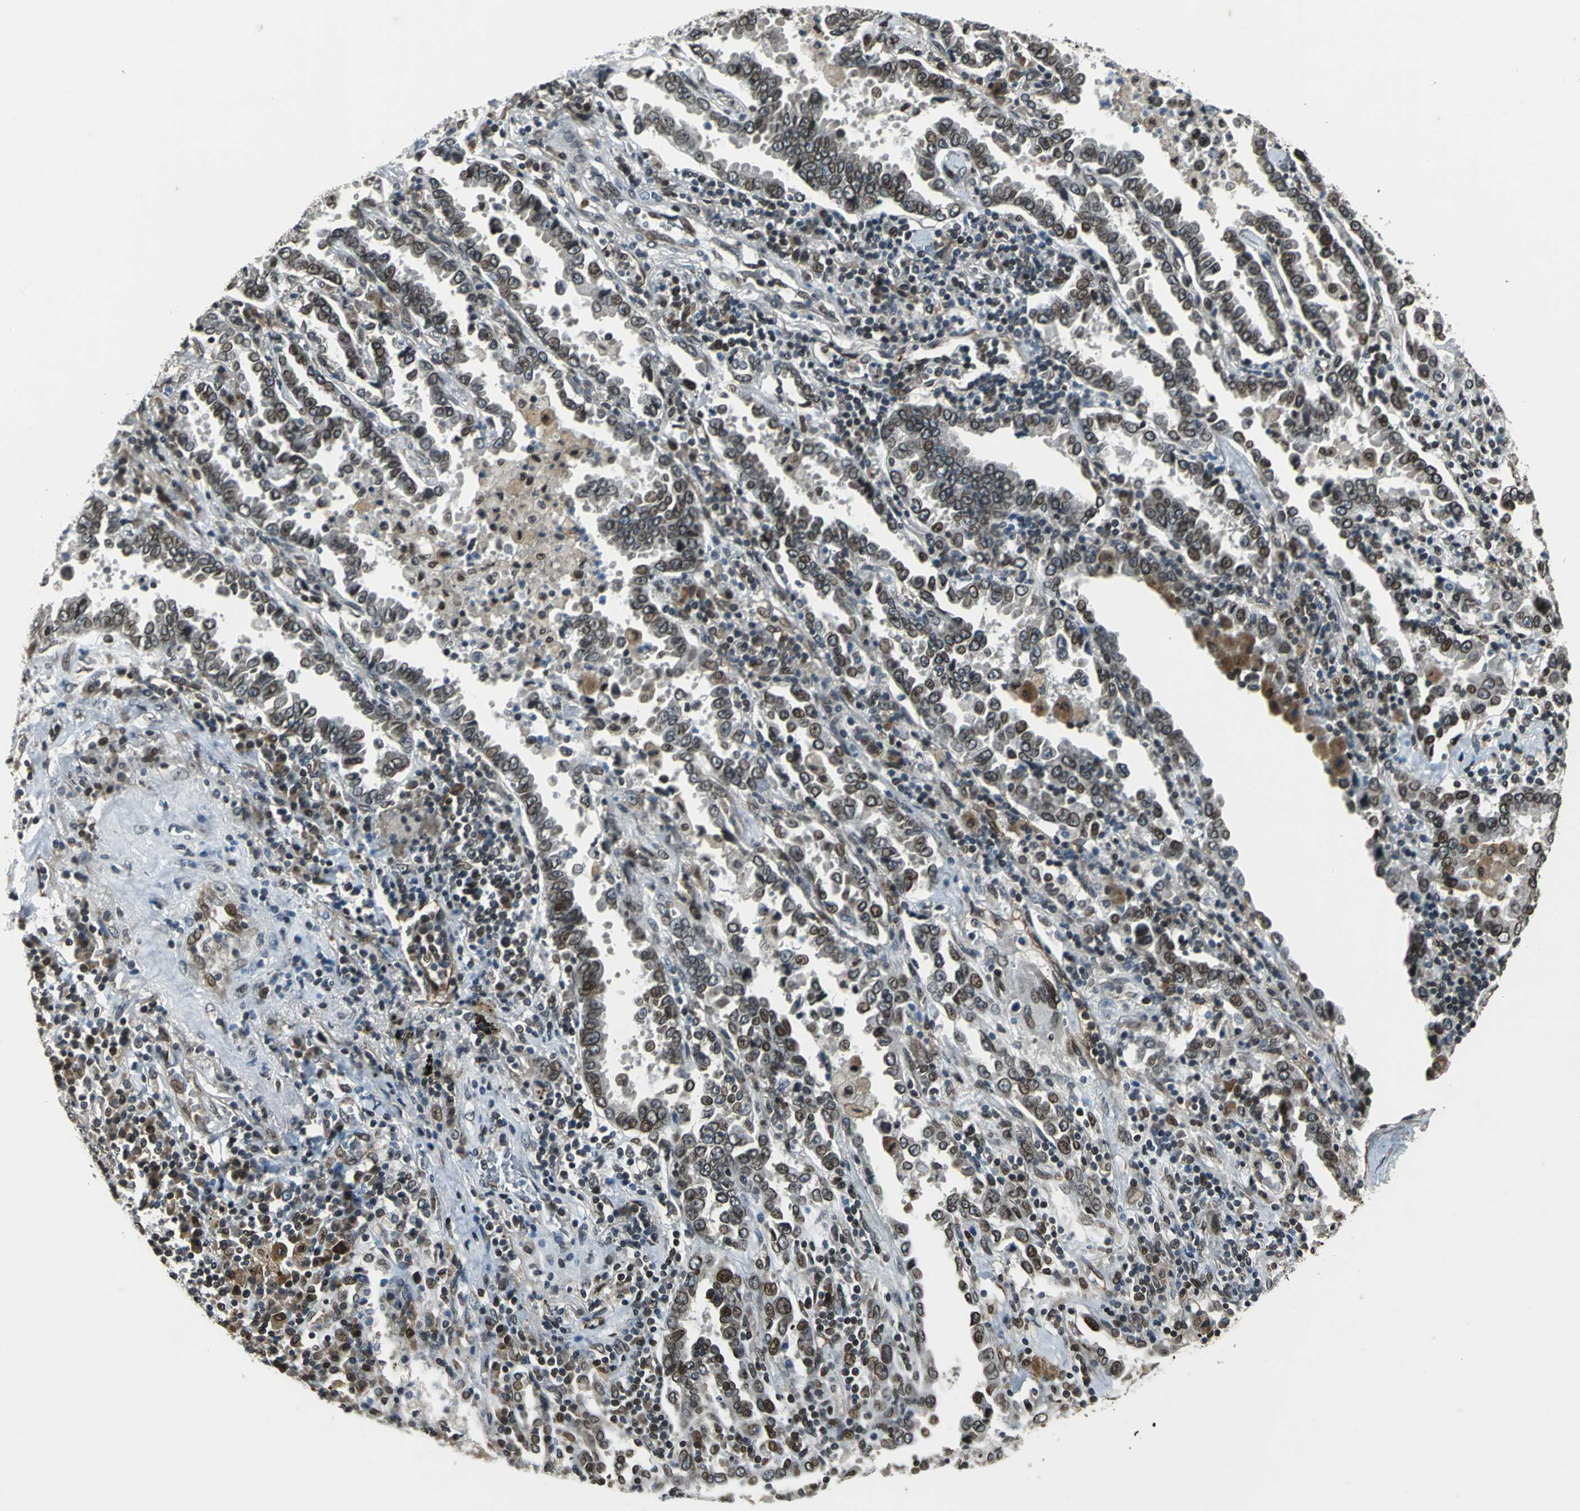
{"staining": {"intensity": "strong", "quantity": ">75%", "location": "cytoplasmic/membranous,nuclear"}, "tissue": "lung cancer", "cell_type": "Tumor cells", "image_type": "cancer", "snomed": [{"axis": "morphology", "description": "Normal tissue, NOS"}, {"axis": "morphology", "description": "Inflammation, NOS"}, {"axis": "morphology", "description": "Adenocarcinoma, NOS"}, {"axis": "topography", "description": "Lung"}], "caption": "Lung cancer was stained to show a protein in brown. There is high levels of strong cytoplasmic/membranous and nuclear staining in approximately >75% of tumor cells. Immunohistochemistry stains the protein of interest in brown and the nuclei are stained blue.", "gene": "BRIP1", "patient": {"sex": "female", "age": 64}}